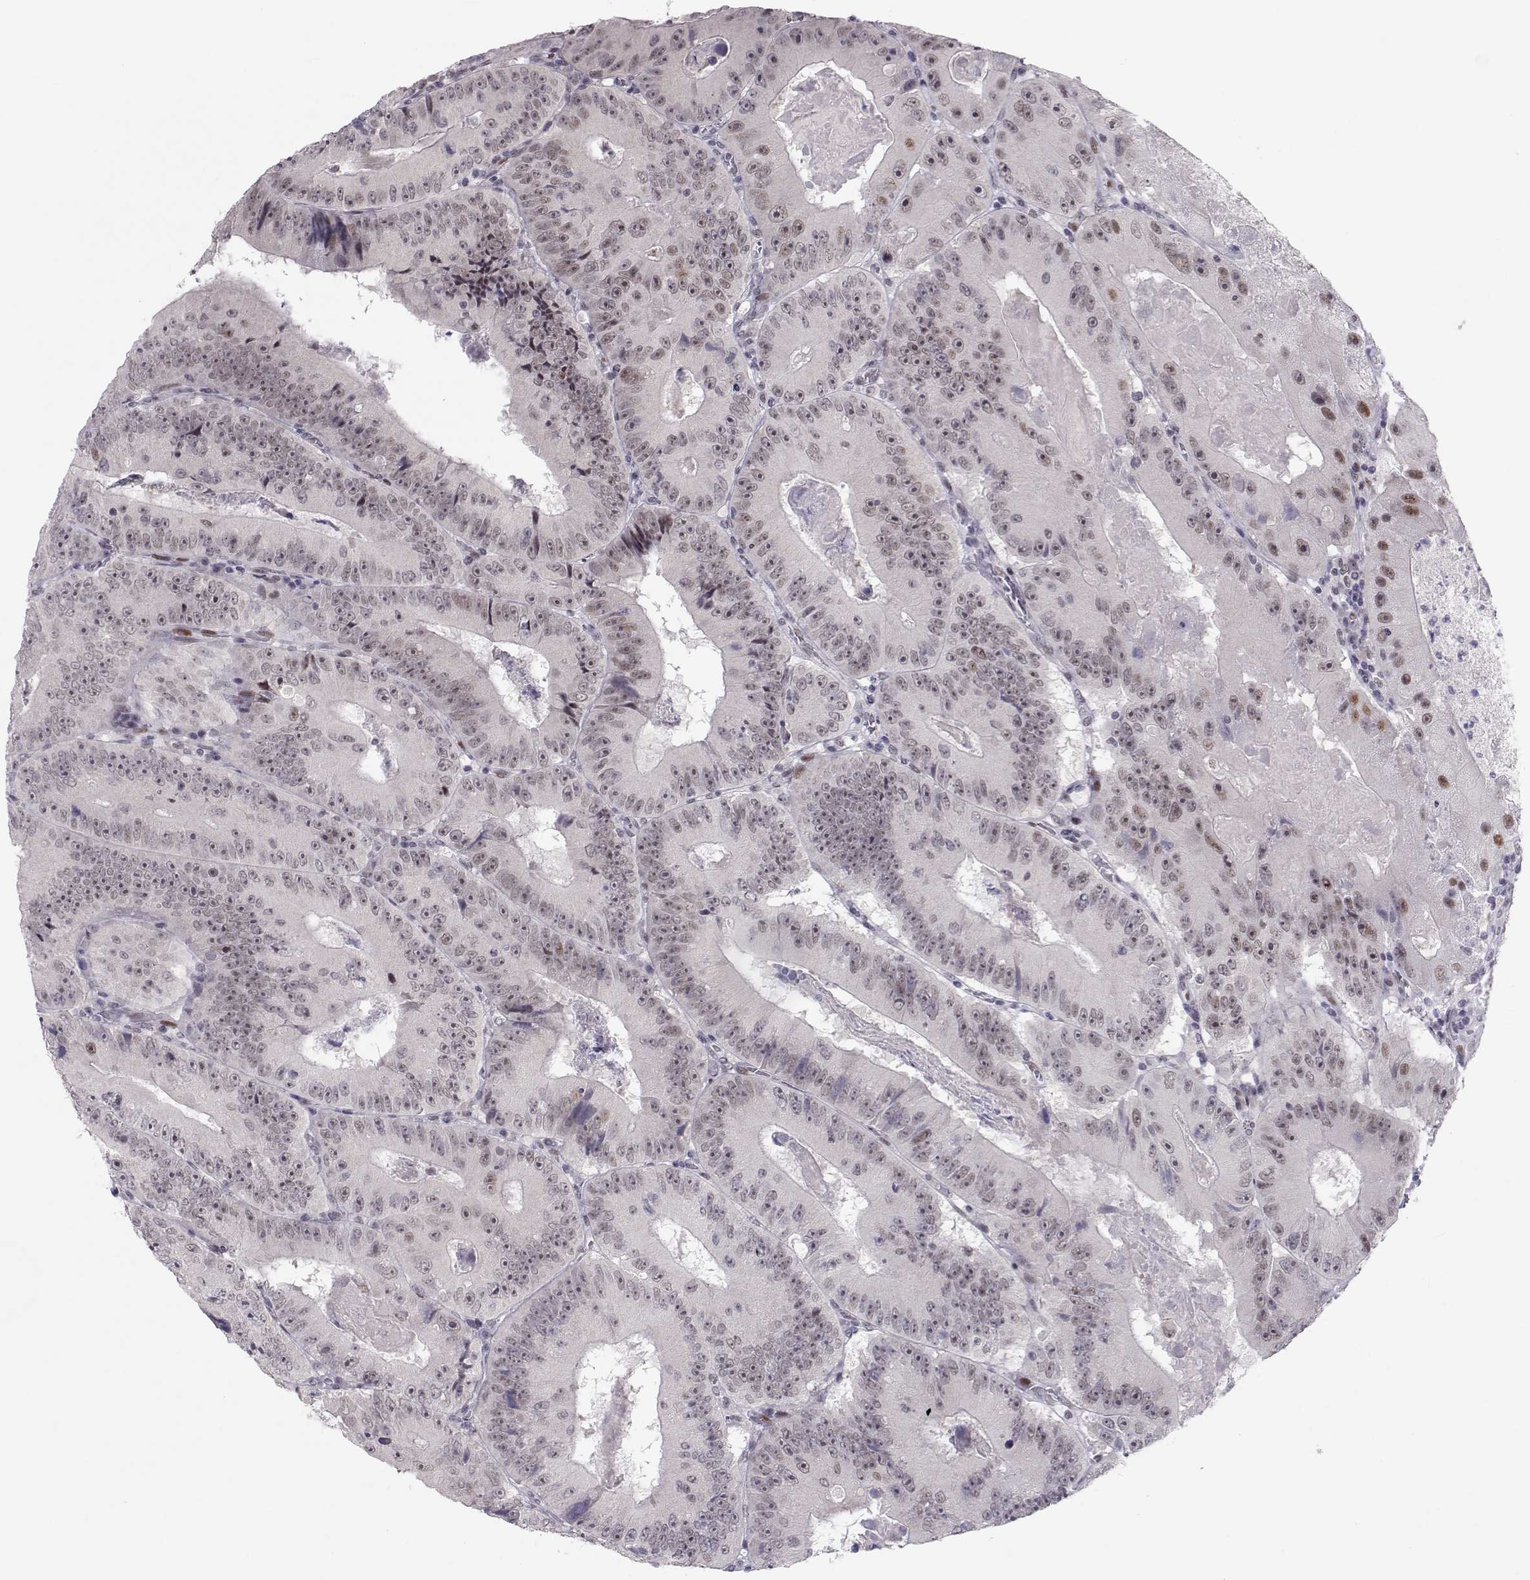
{"staining": {"intensity": "negative", "quantity": "none", "location": "none"}, "tissue": "colorectal cancer", "cell_type": "Tumor cells", "image_type": "cancer", "snomed": [{"axis": "morphology", "description": "Adenocarcinoma, NOS"}, {"axis": "topography", "description": "Colon"}], "caption": "Tumor cells are negative for protein expression in human colorectal cancer.", "gene": "SIX6", "patient": {"sex": "female", "age": 86}}